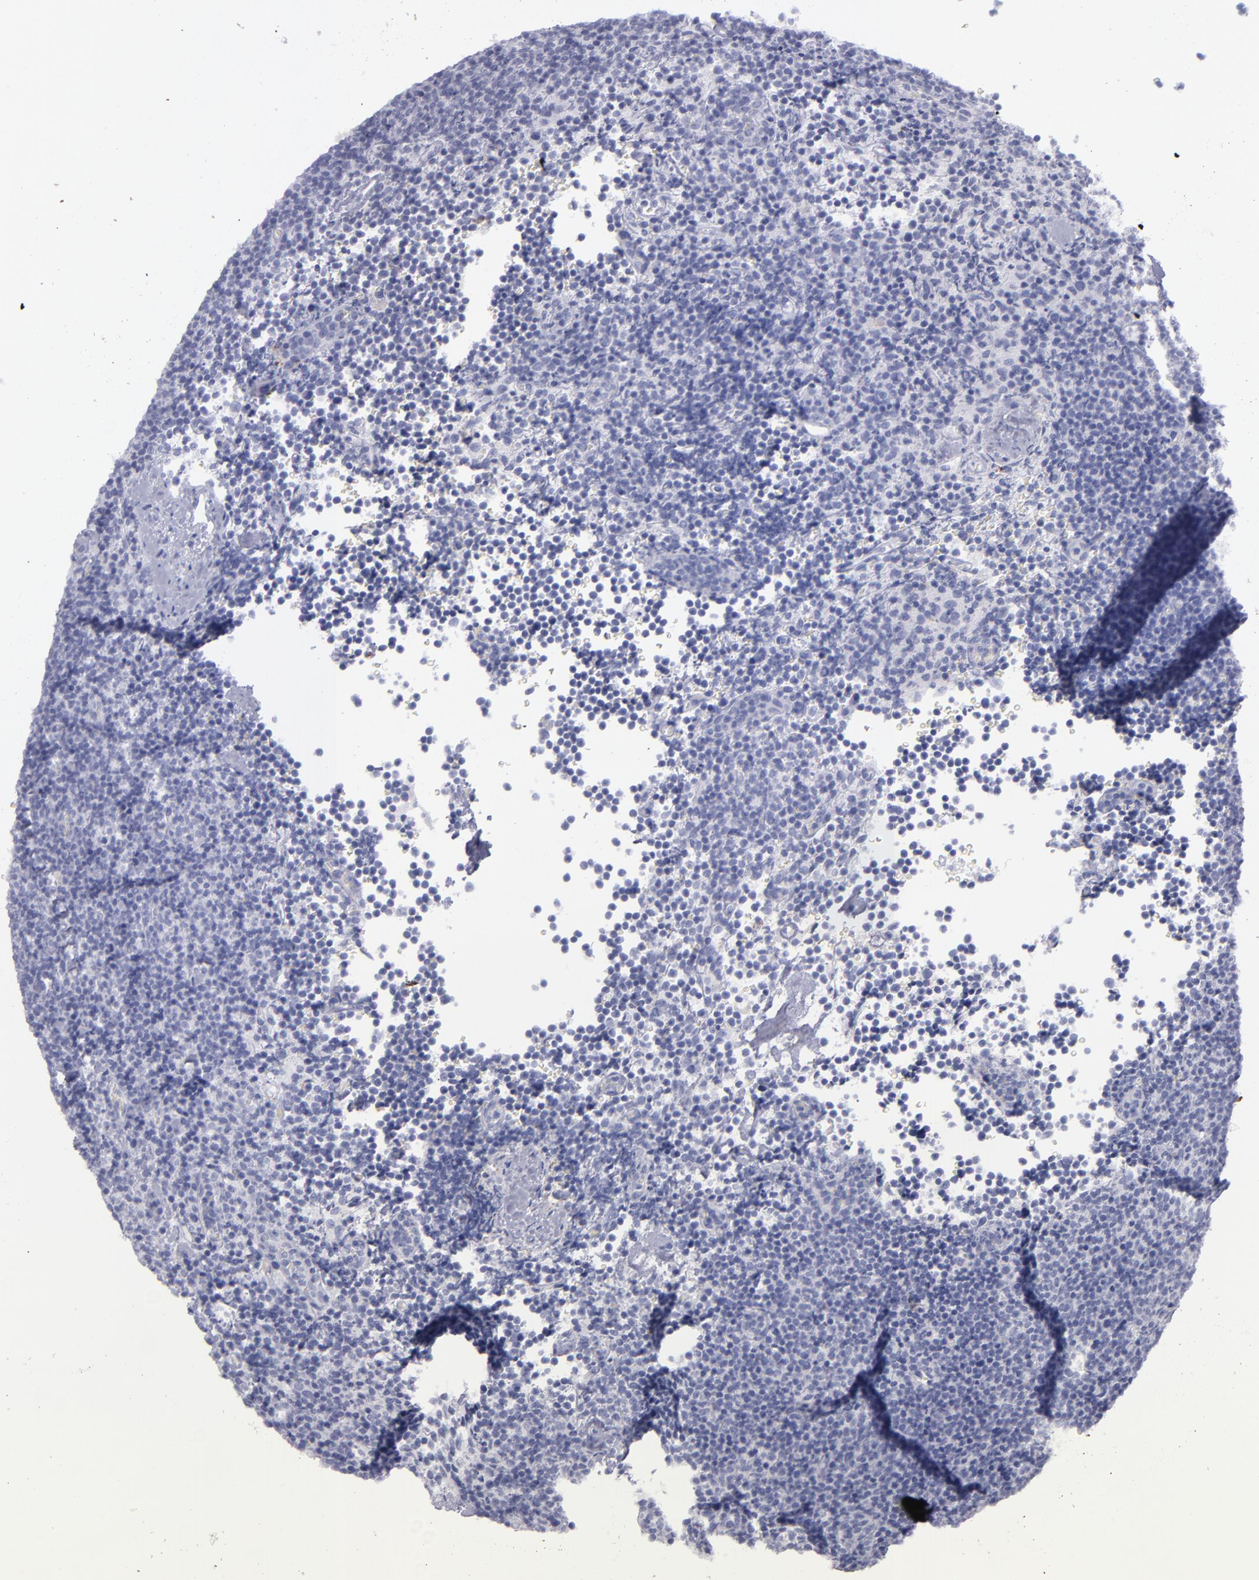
{"staining": {"intensity": "negative", "quantity": "none", "location": "none"}, "tissue": "lymphoma", "cell_type": "Tumor cells", "image_type": "cancer", "snomed": [{"axis": "morphology", "description": "Malignant lymphoma, non-Hodgkin's type, High grade"}, {"axis": "topography", "description": "Lymph node"}], "caption": "DAB (3,3'-diaminobenzidine) immunohistochemical staining of high-grade malignant lymphoma, non-Hodgkin's type demonstrates no significant expression in tumor cells. The staining is performed using DAB (3,3'-diaminobenzidine) brown chromogen with nuclei counter-stained in using hematoxylin.", "gene": "ITGB4", "patient": {"sex": "female", "age": 58}}